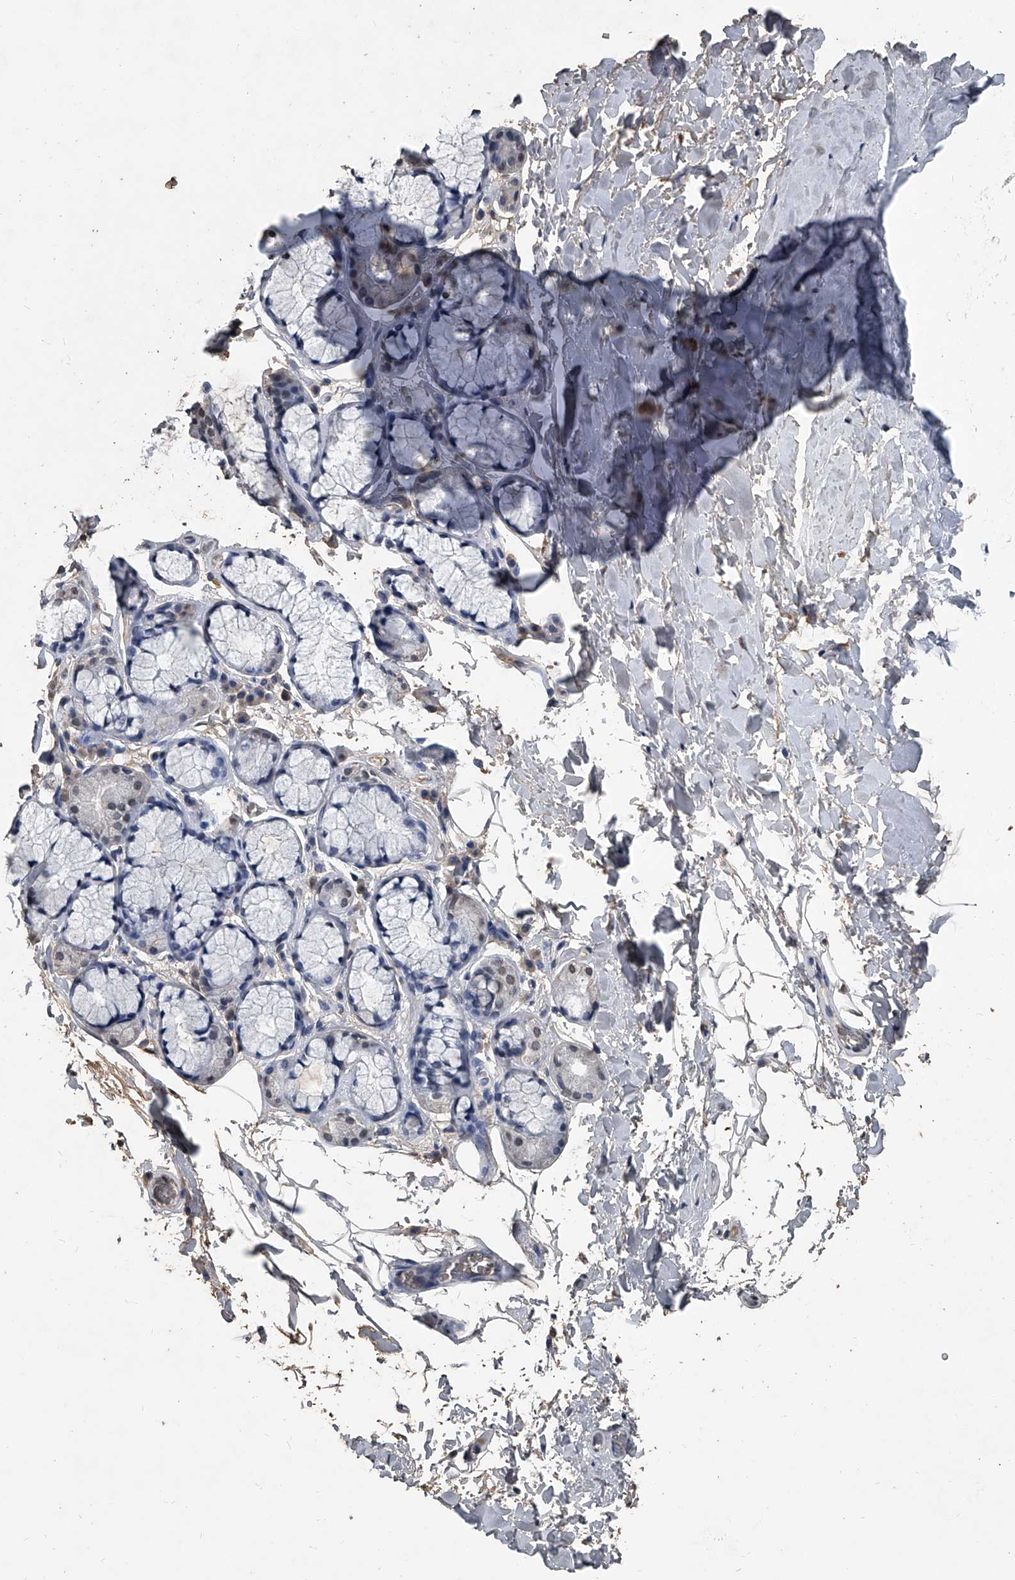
{"staining": {"intensity": "weak", "quantity": ">75%", "location": "cytoplasmic/membranous"}, "tissue": "adipose tissue", "cell_type": "Adipocytes", "image_type": "normal", "snomed": [{"axis": "morphology", "description": "Normal tissue, NOS"}, {"axis": "topography", "description": "Cartilage tissue"}], "caption": "Weak cytoplasmic/membranous protein expression is identified in about >75% of adipocytes in adipose tissue.", "gene": "MATR3", "patient": {"sex": "female", "age": 63}}